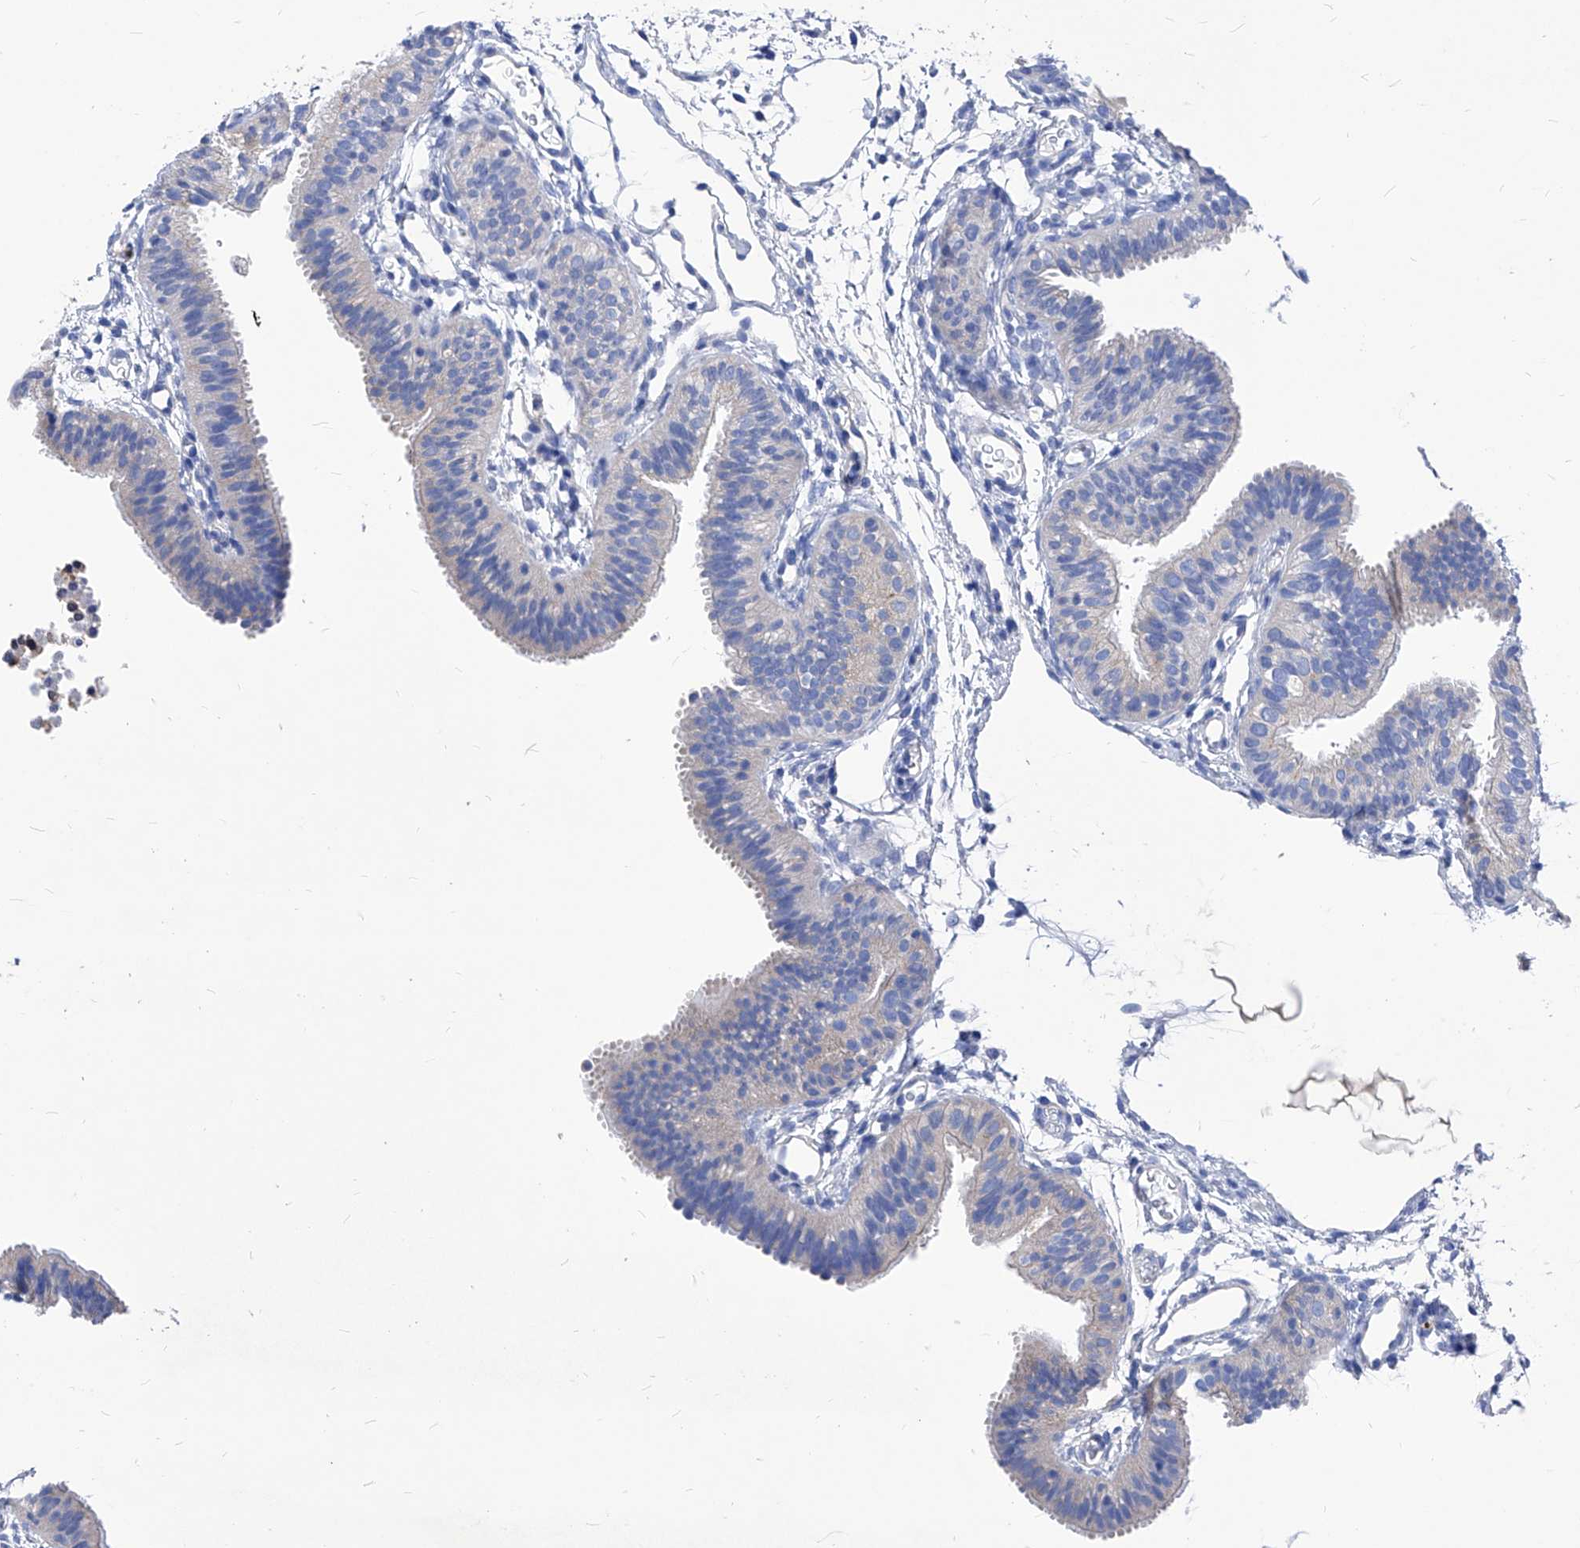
{"staining": {"intensity": "weak", "quantity": "<25%", "location": "cytoplasmic/membranous"}, "tissue": "fallopian tube", "cell_type": "Glandular cells", "image_type": "normal", "snomed": [{"axis": "morphology", "description": "Normal tissue, NOS"}, {"axis": "topography", "description": "Fallopian tube"}], "caption": "Immunohistochemistry photomicrograph of benign human fallopian tube stained for a protein (brown), which reveals no staining in glandular cells. The staining was performed using DAB (3,3'-diaminobenzidine) to visualize the protein expression in brown, while the nuclei were stained in blue with hematoxylin (Magnification: 20x).", "gene": "XPNPEP1", "patient": {"sex": "female", "age": 35}}